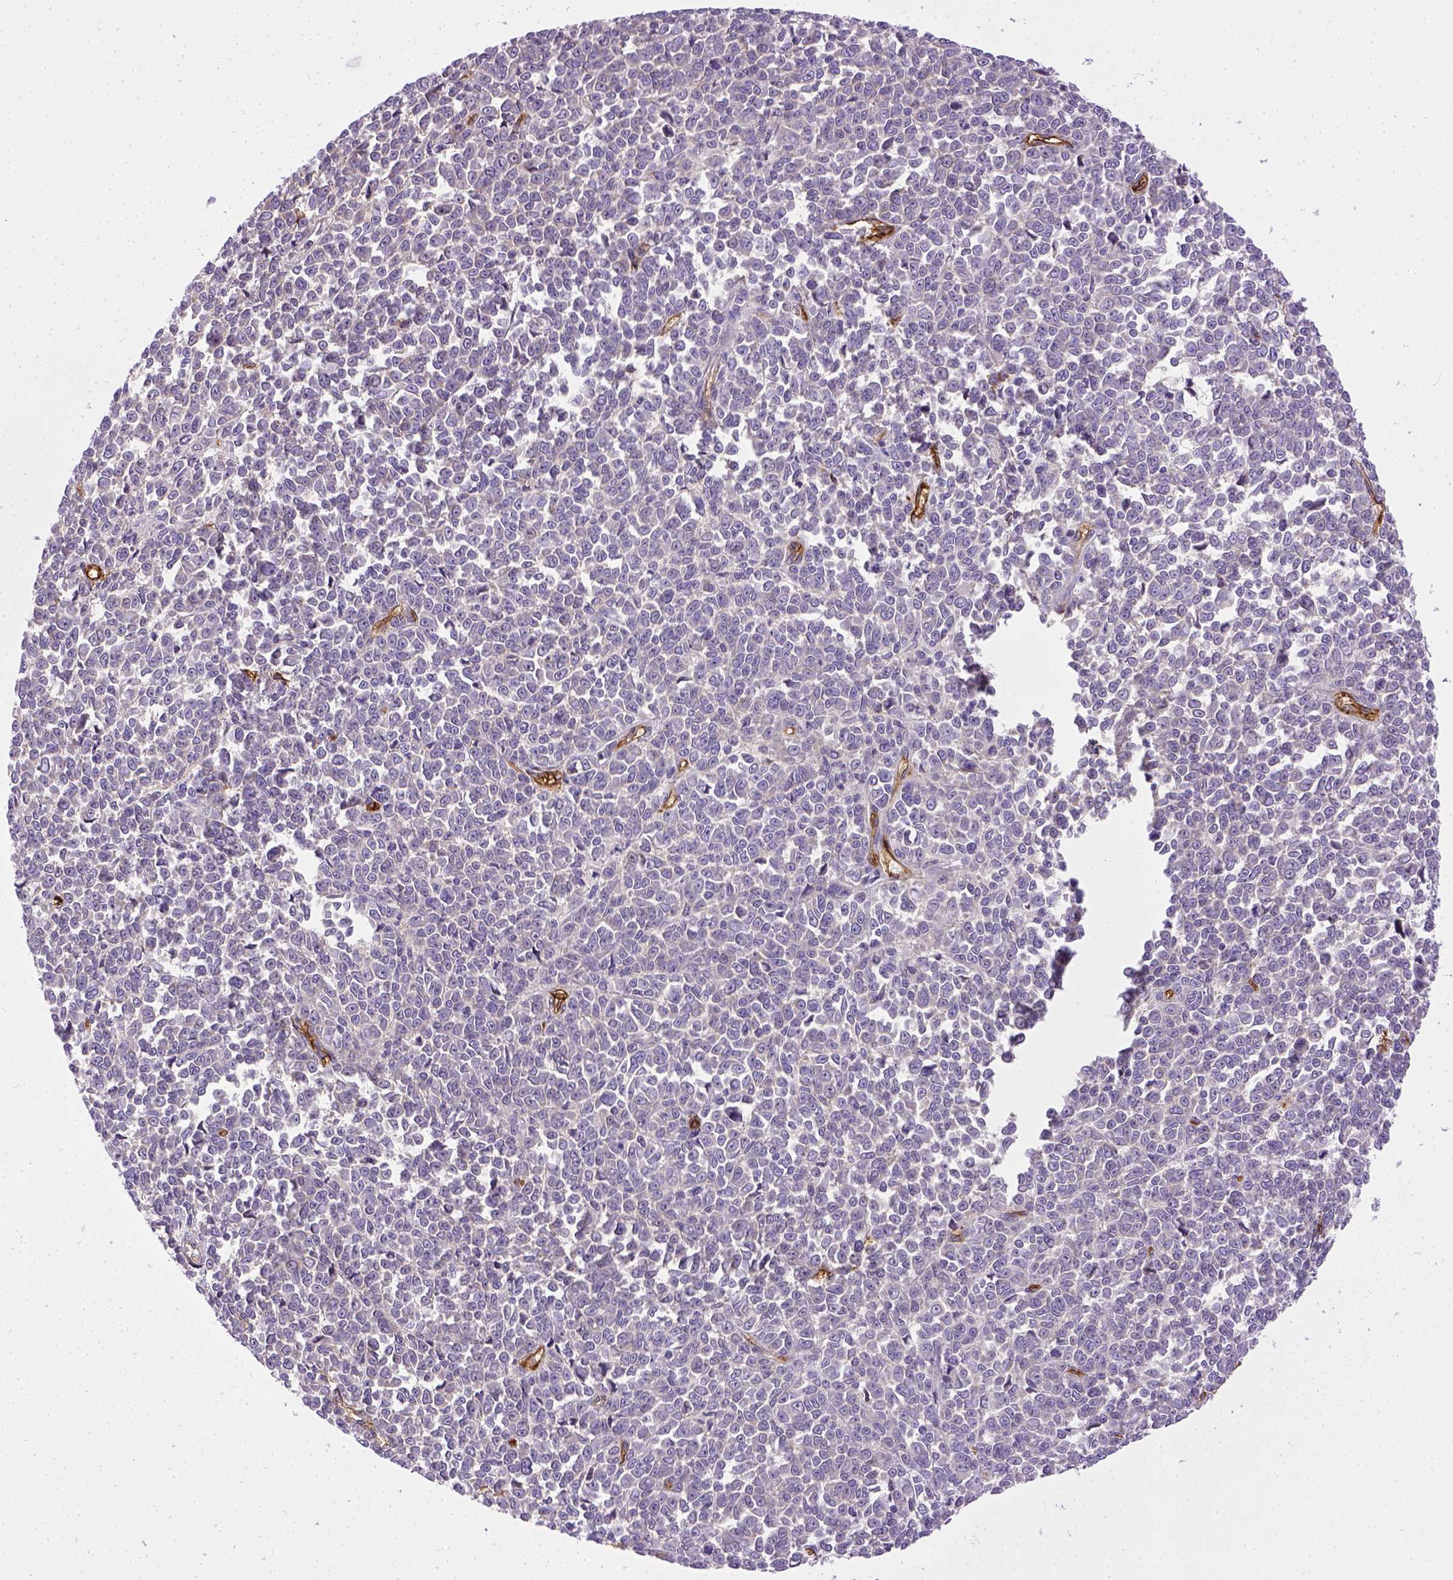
{"staining": {"intensity": "negative", "quantity": "none", "location": "none"}, "tissue": "melanoma", "cell_type": "Tumor cells", "image_type": "cancer", "snomed": [{"axis": "morphology", "description": "Malignant melanoma, NOS"}, {"axis": "topography", "description": "Skin"}], "caption": "Photomicrograph shows no significant protein positivity in tumor cells of melanoma.", "gene": "ENG", "patient": {"sex": "female", "age": 95}}